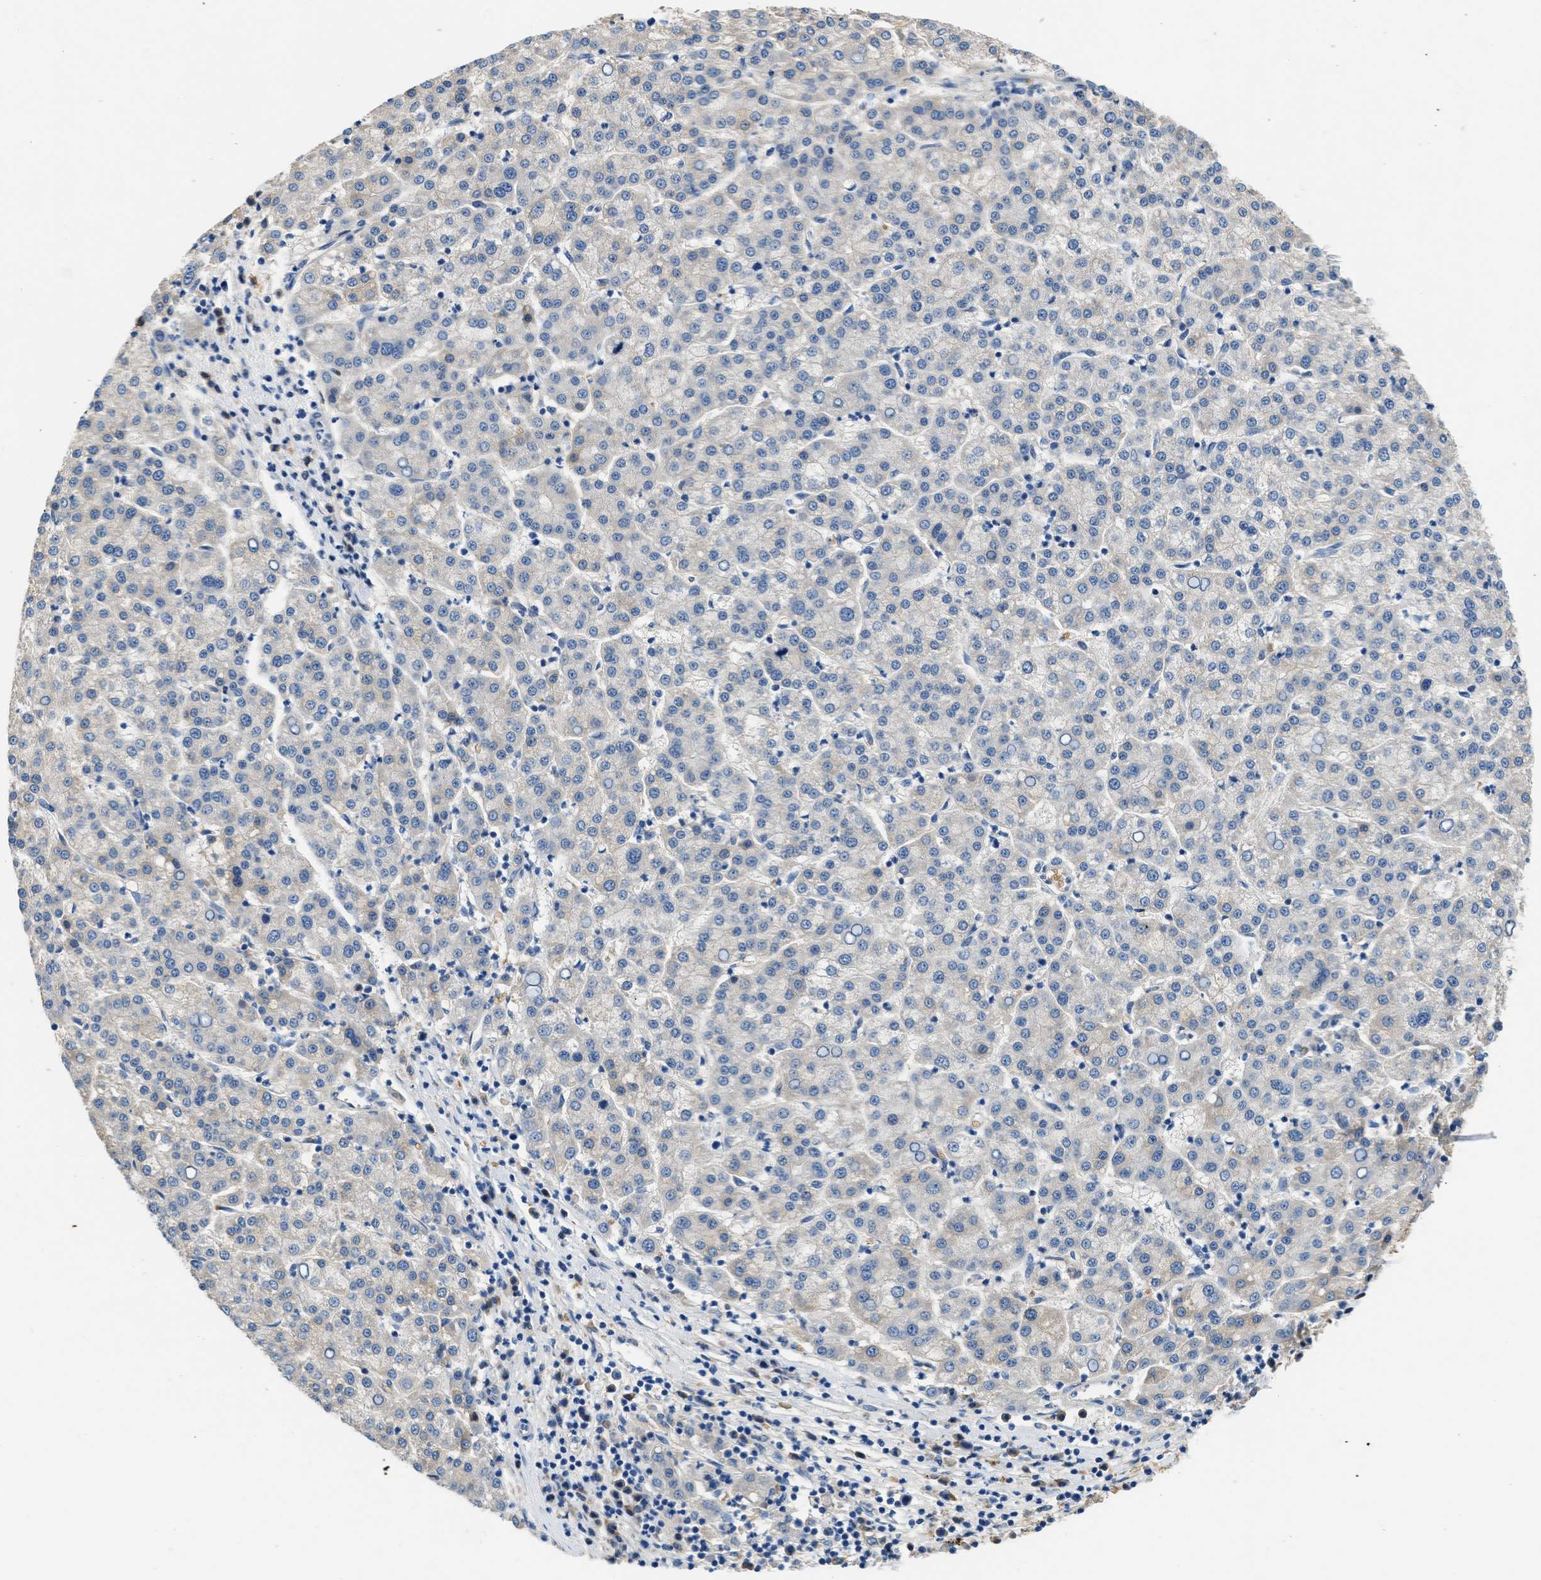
{"staining": {"intensity": "negative", "quantity": "none", "location": "none"}, "tissue": "liver cancer", "cell_type": "Tumor cells", "image_type": "cancer", "snomed": [{"axis": "morphology", "description": "Carcinoma, Hepatocellular, NOS"}, {"axis": "topography", "description": "Liver"}], "caption": "Immunohistochemical staining of human liver hepatocellular carcinoma demonstrates no significant staining in tumor cells.", "gene": "RWDD2B", "patient": {"sex": "female", "age": 58}}